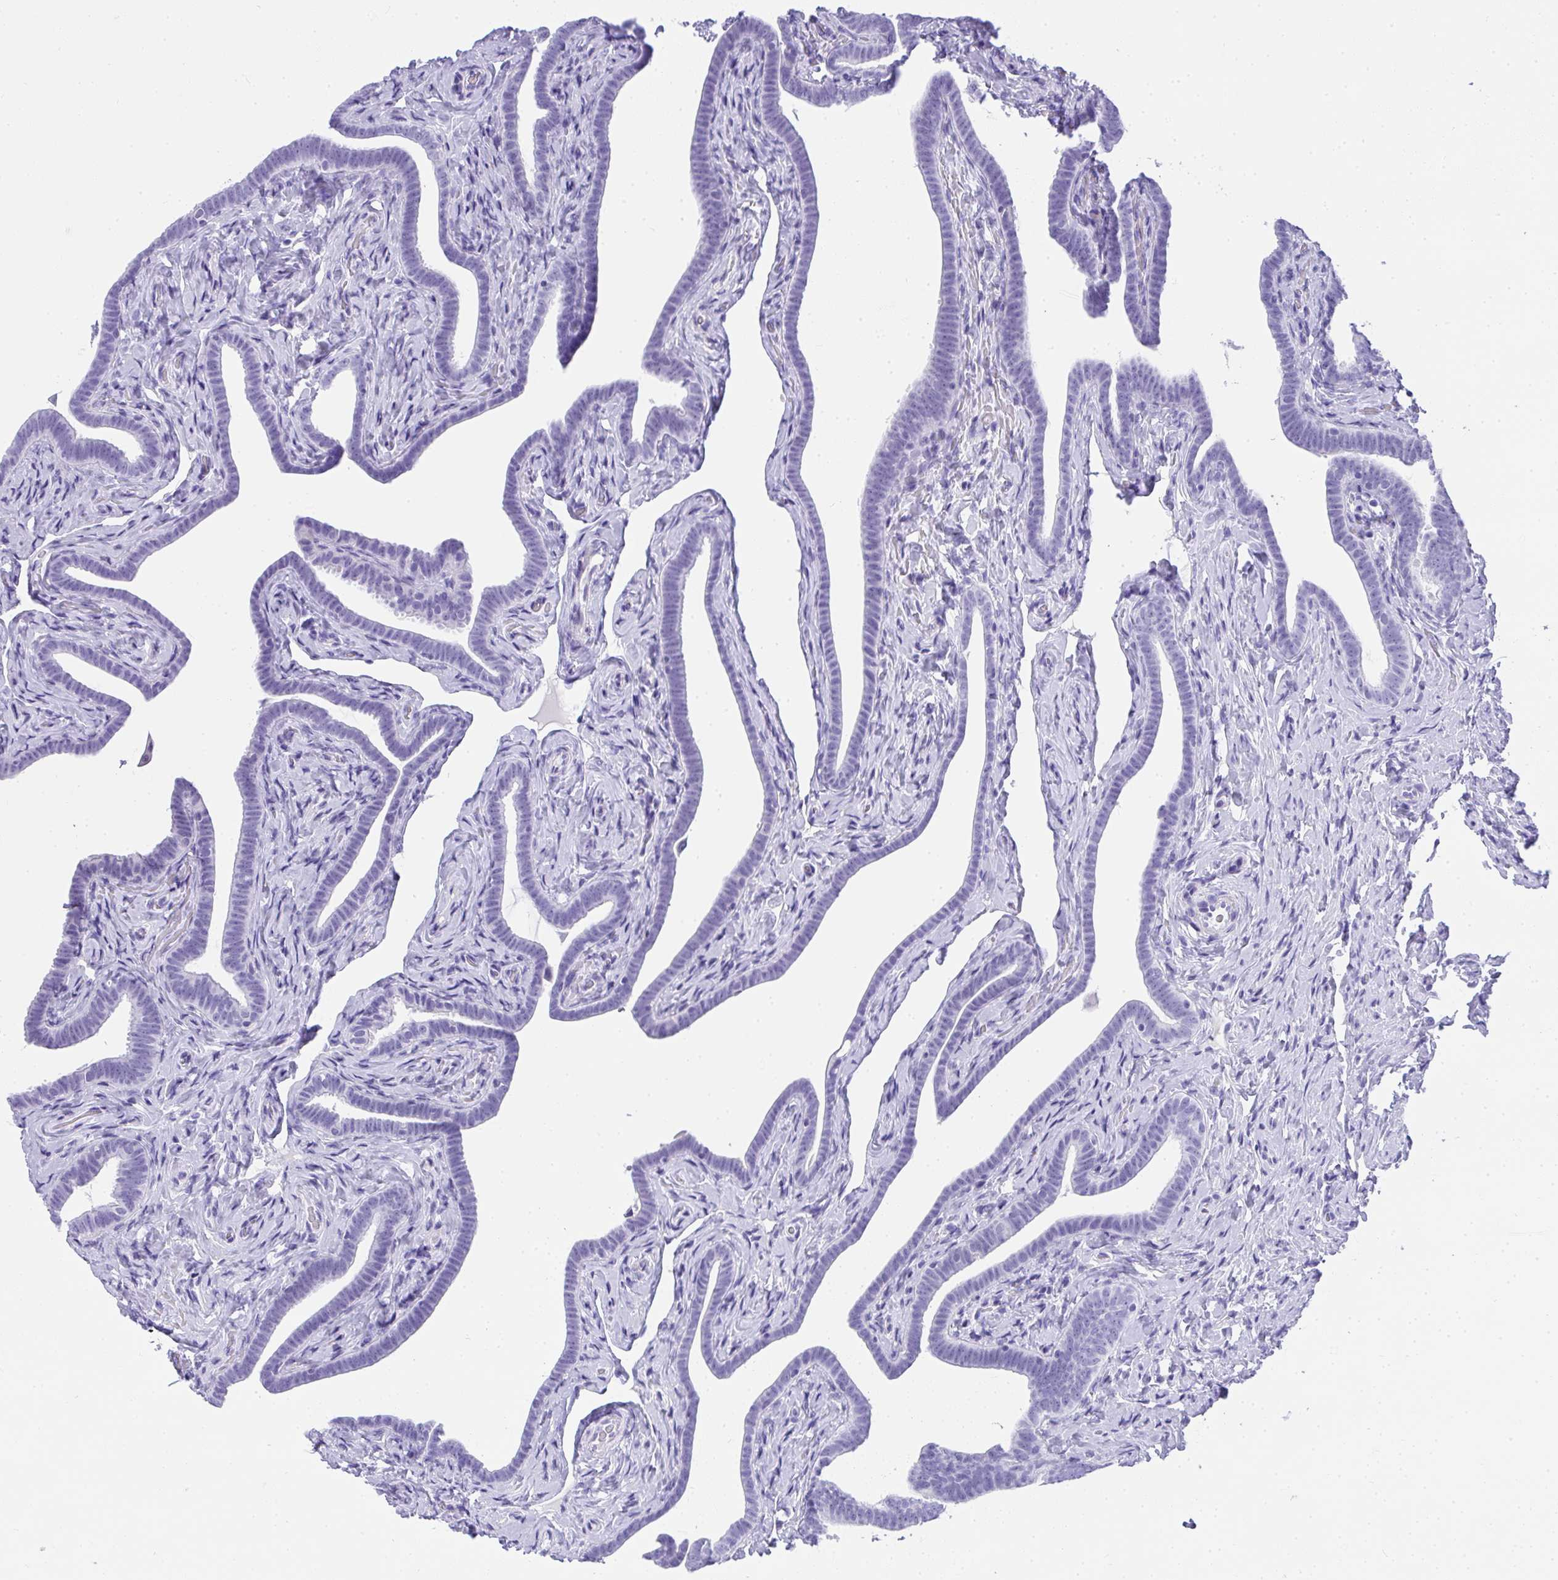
{"staining": {"intensity": "negative", "quantity": "none", "location": "none"}, "tissue": "fallopian tube", "cell_type": "Glandular cells", "image_type": "normal", "snomed": [{"axis": "morphology", "description": "Normal tissue, NOS"}, {"axis": "topography", "description": "Fallopian tube"}], "caption": "Glandular cells show no significant expression in normal fallopian tube.", "gene": "AVIL", "patient": {"sex": "female", "age": 69}}